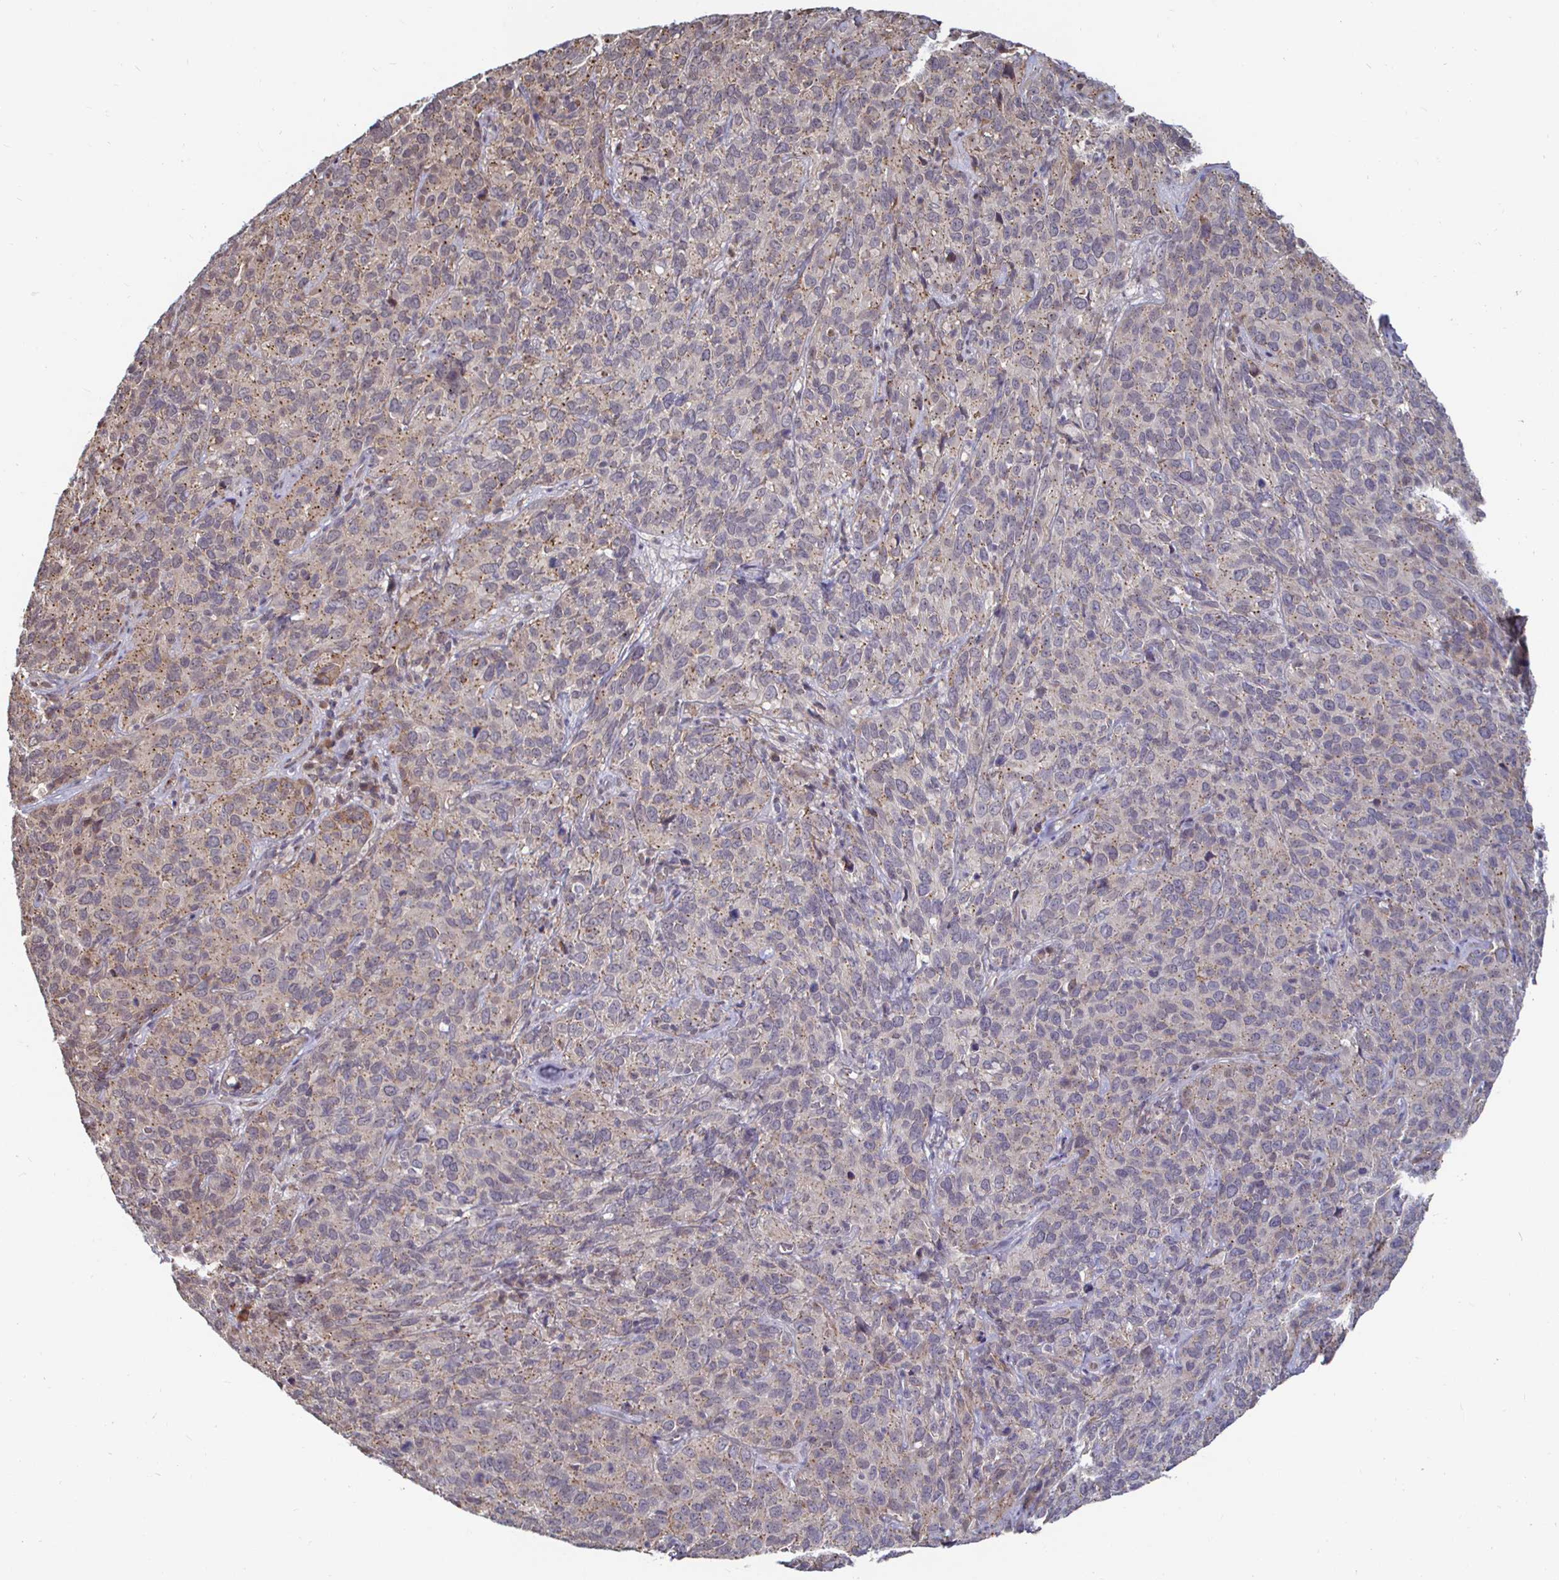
{"staining": {"intensity": "weak", "quantity": "25%-75%", "location": "cytoplasmic/membranous"}, "tissue": "cervical cancer", "cell_type": "Tumor cells", "image_type": "cancer", "snomed": [{"axis": "morphology", "description": "Squamous cell carcinoma, NOS"}, {"axis": "topography", "description": "Cervix"}], "caption": "Protein analysis of cervical cancer tissue reveals weak cytoplasmic/membranous staining in approximately 25%-75% of tumor cells.", "gene": "CAPN11", "patient": {"sex": "female", "age": 51}}